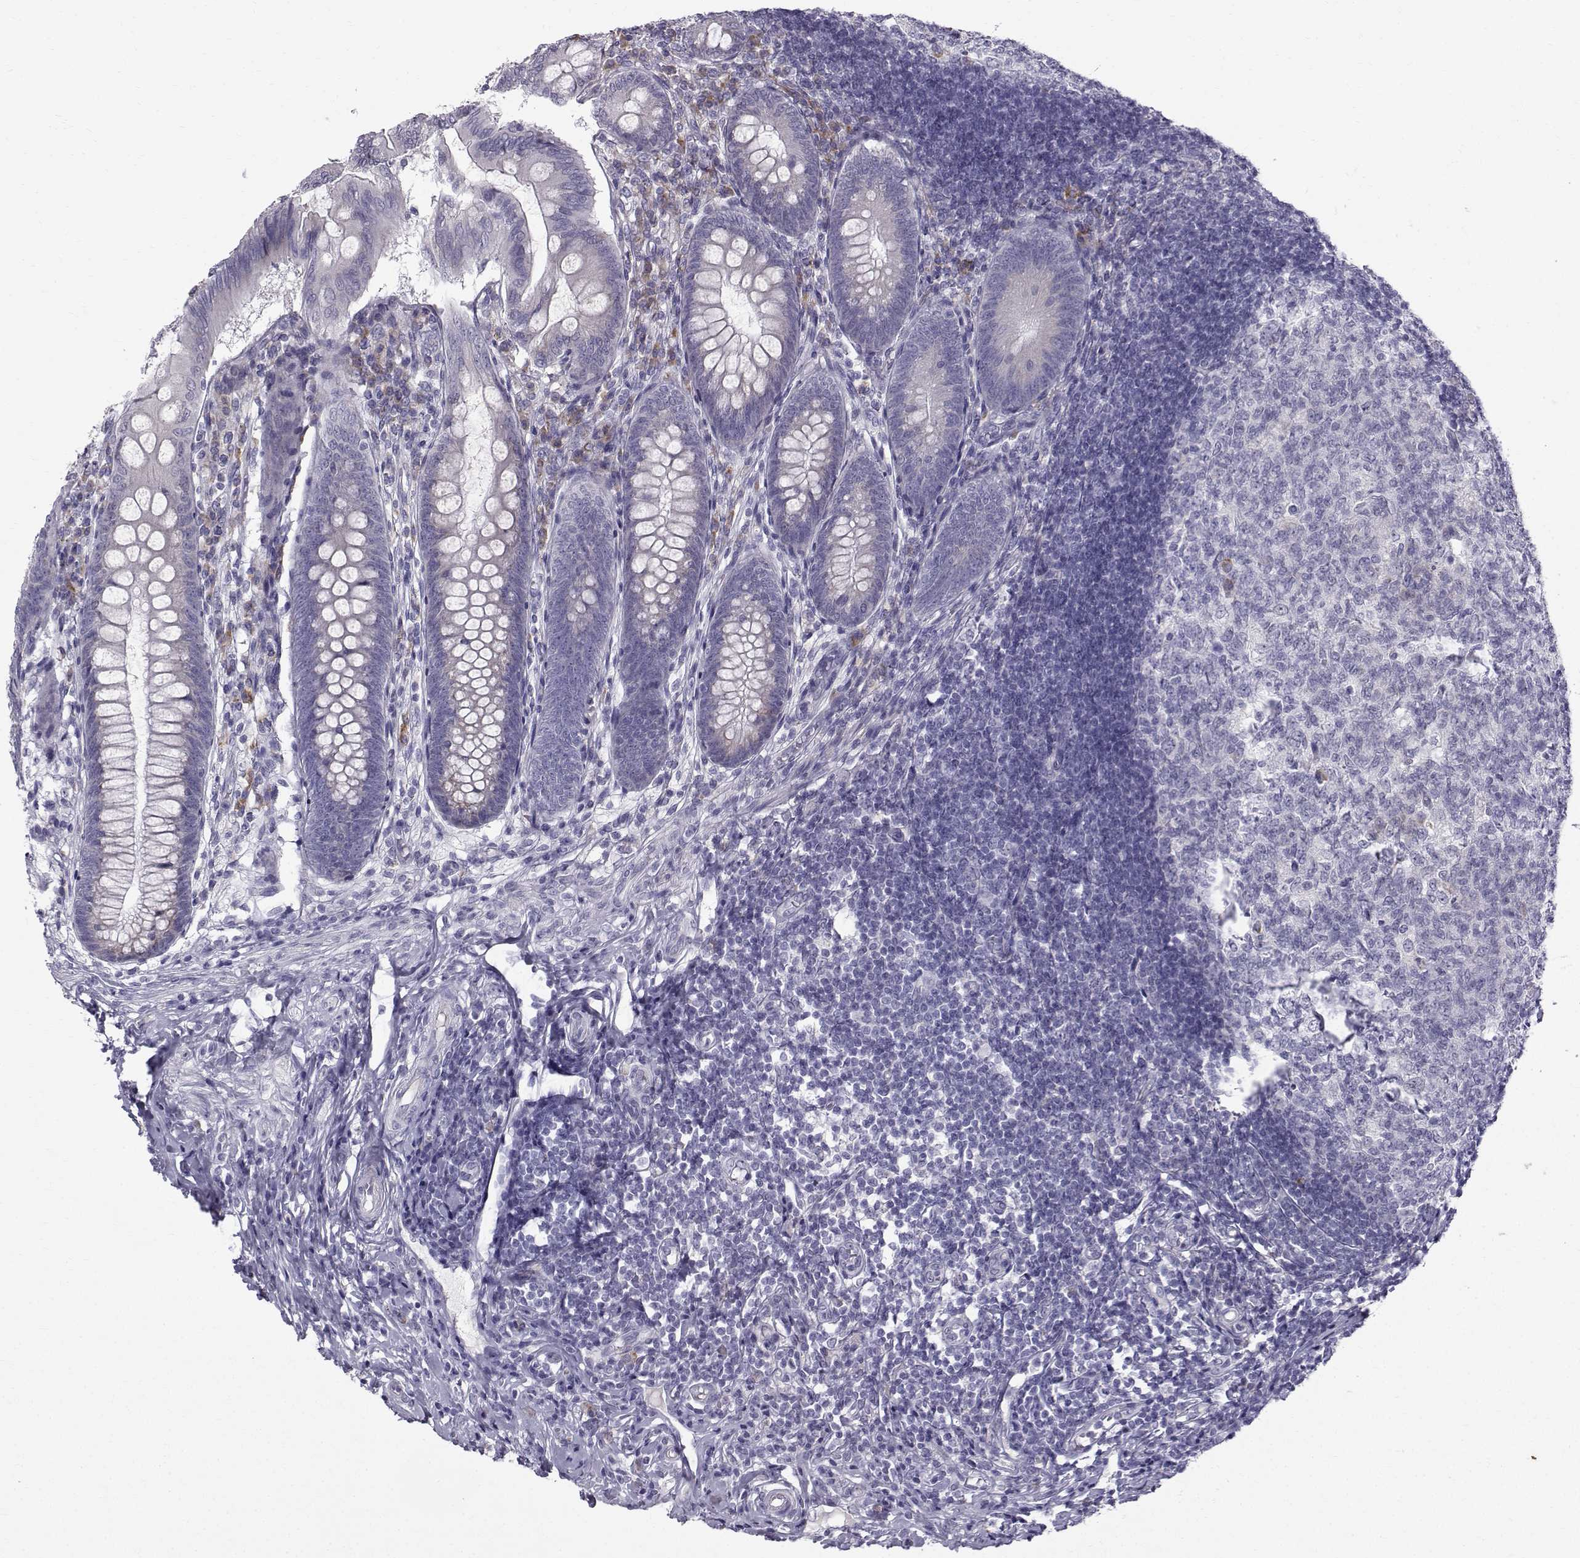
{"staining": {"intensity": "weak", "quantity": "25%-75%", "location": "cytoplasmic/membranous"}, "tissue": "appendix", "cell_type": "Glandular cells", "image_type": "normal", "snomed": [{"axis": "morphology", "description": "Normal tissue, NOS"}, {"axis": "morphology", "description": "Inflammation, NOS"}, {"axis": "topography", "description": "Appendix"}], "caption": "Human appendix stained with a brown dye exhibits weak cytoplasmic/membranous positive expression in about 25%-75% of glandular cells.", "gene": "ROPN1B", "patient": {"sex": "male", "age": 16}}